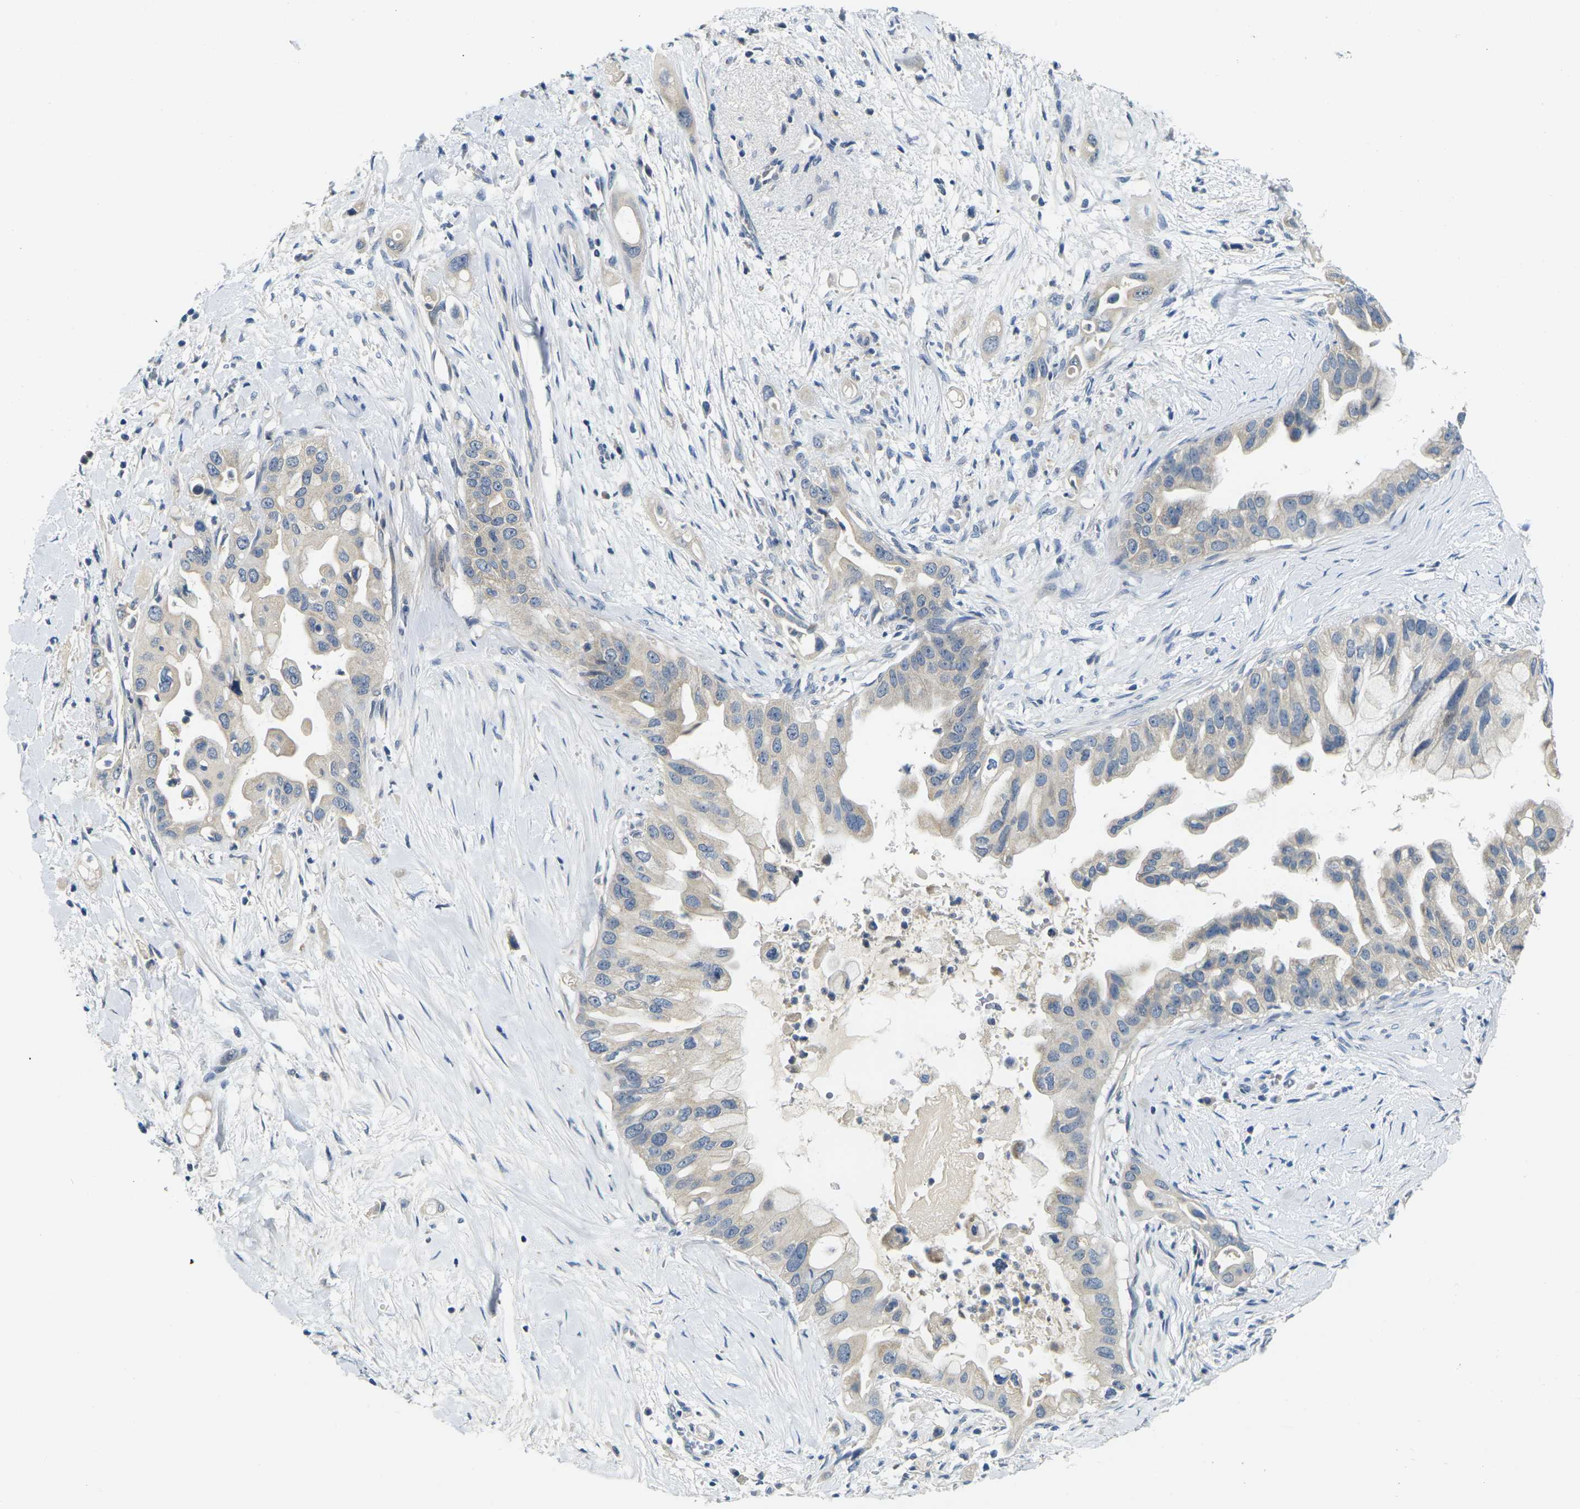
{"staining": {"intensity": "negative", "quantity": "none", "location": "none"}, "tissue": "pancreatic cancer", "cell_type": "Tumor cells", "image_type": "cancer", "snomed": [{"axis": "morphology", "description": "Adenocarcinoma, NOS"}, {"axis": "topography", "description": "Pancreas"}], "caption": "IHC of human pancreatic cancer displays no staining in tumor cells.", "gene": "SHISAL2B", "patient": {"sex": "male", "age": 55}}